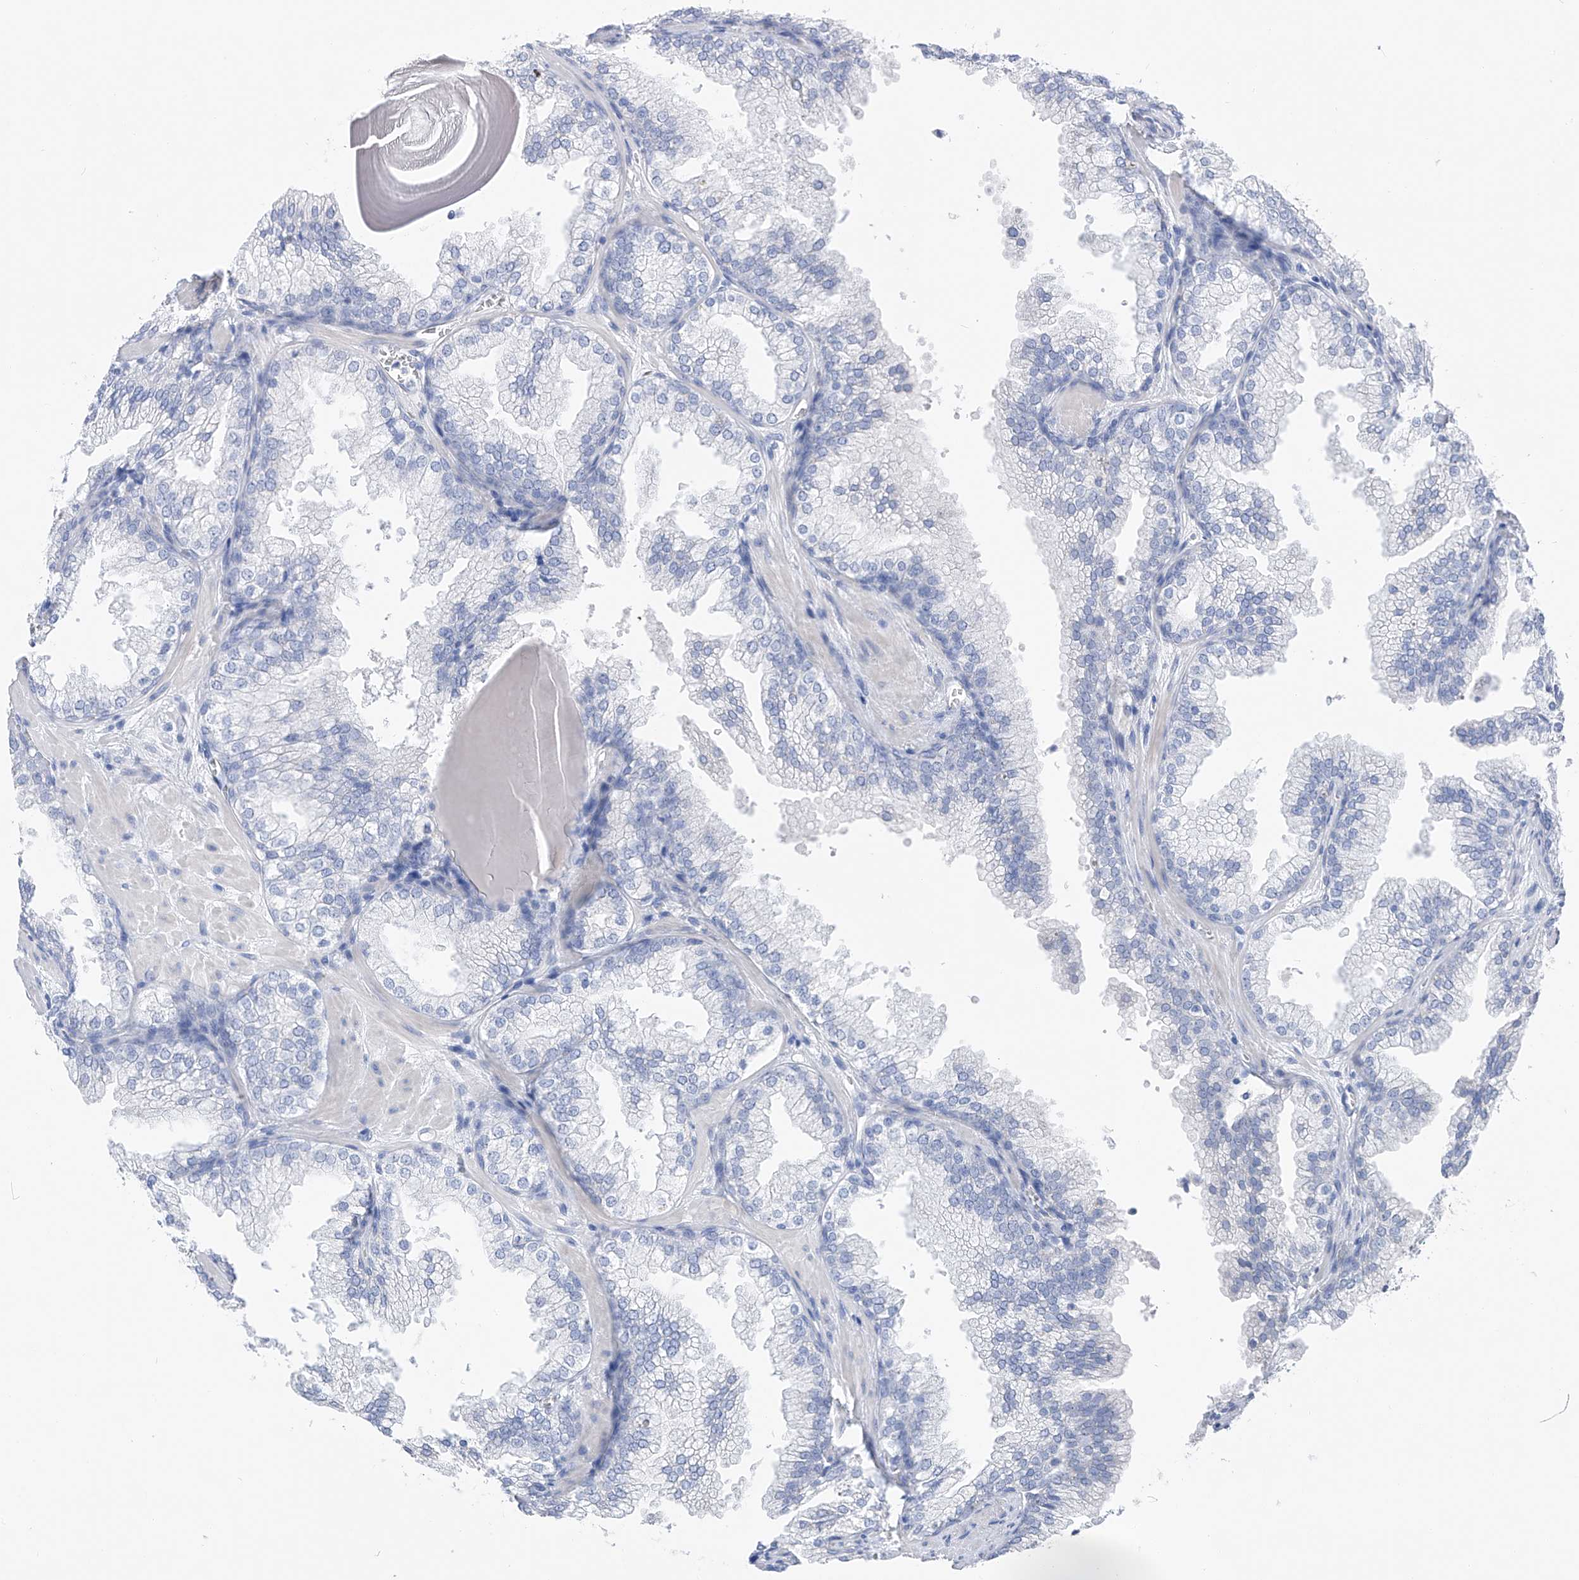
{"staining": {"intensity": "negative", "quantity": "none", "location": "none"}, "tissue": "prostate cancer", "cell_type": "Tumor cells", "image_type": "cancer", "snomed": [{"axis": "morphology", "description": "Adenocarcinoma, High grade"}, {"axis": "topography", "description": "Prostate"}], "caption": "Tumor cells are negative for protein expression in human high-grade adenocarcinoma (prostate). (Brightfield microscopy of DAB (3,3'-diaminobenzidine) immunohistochemistry at high magnification).", "gene": "ADRA1A", "patient": {"sex": "male", "age": 62}}